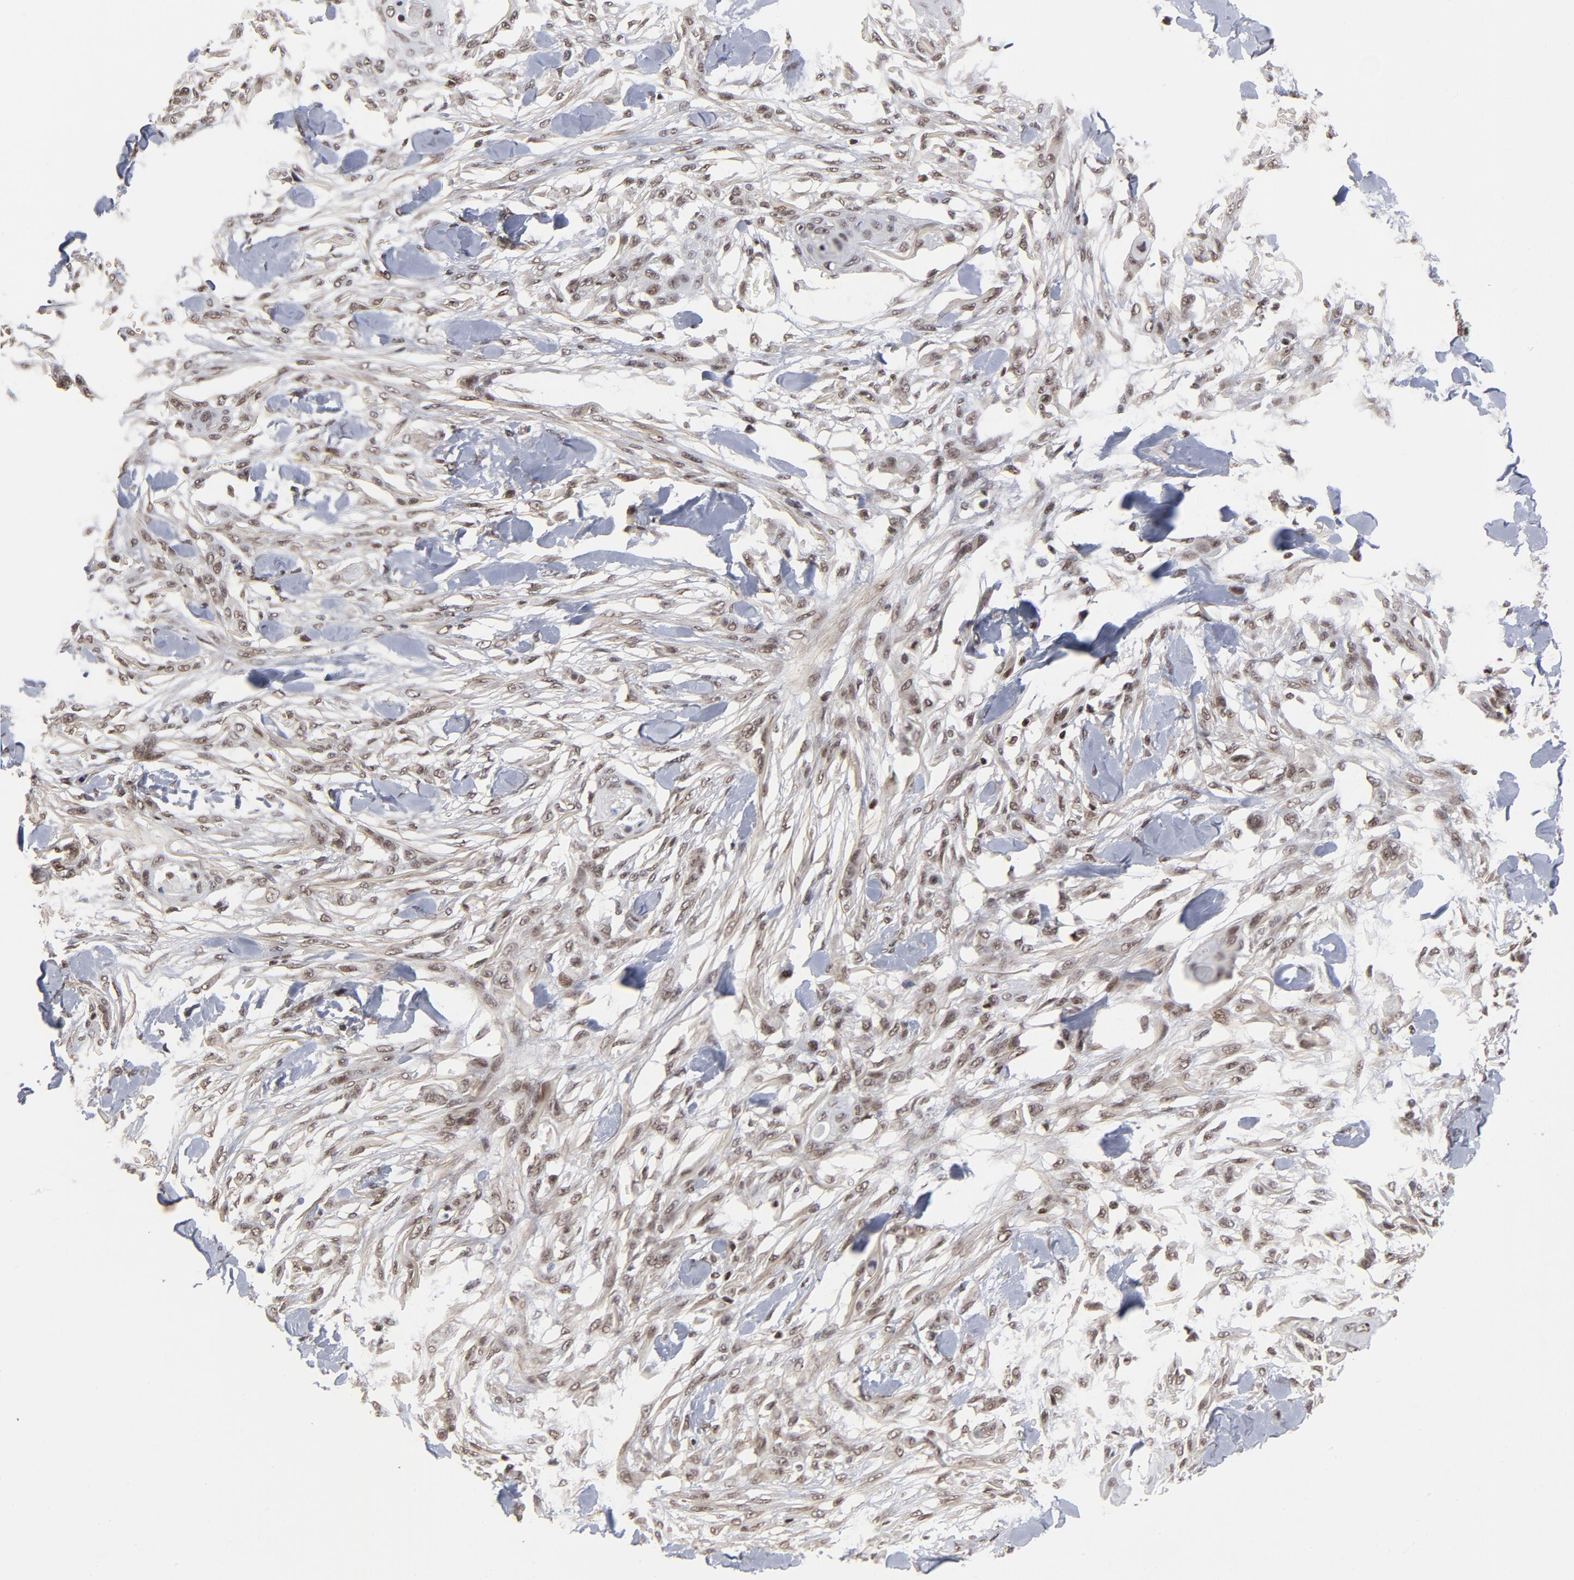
{"staining": {"intensity": "strong", "quantity": ">75%", "location": "nuclear"}, "tissue": "skin cancer", "cell_type": "Tumor cells", "image_type": "cancer", "snomed": [{"axis": "morphology", "description": "Normal tissue, NOS"}, {"axis": "morphology", "description": "Squamous cell carcinoma, NOS"}, {"axis": "topography", "description": "Skin"}], "caption": "Immunohistochemistry (IHC) photomicrograph of neoplastic tissue: human skin squamous cell carcinoma stained using immunohistochemistry (IHC) shows high levels of strong protein expression localized specifically in the nuclear of tumor cells, appearing as a nuclear brown color.", "gene": "CTCF", "patient": {"sex": "female", "age": 59}}